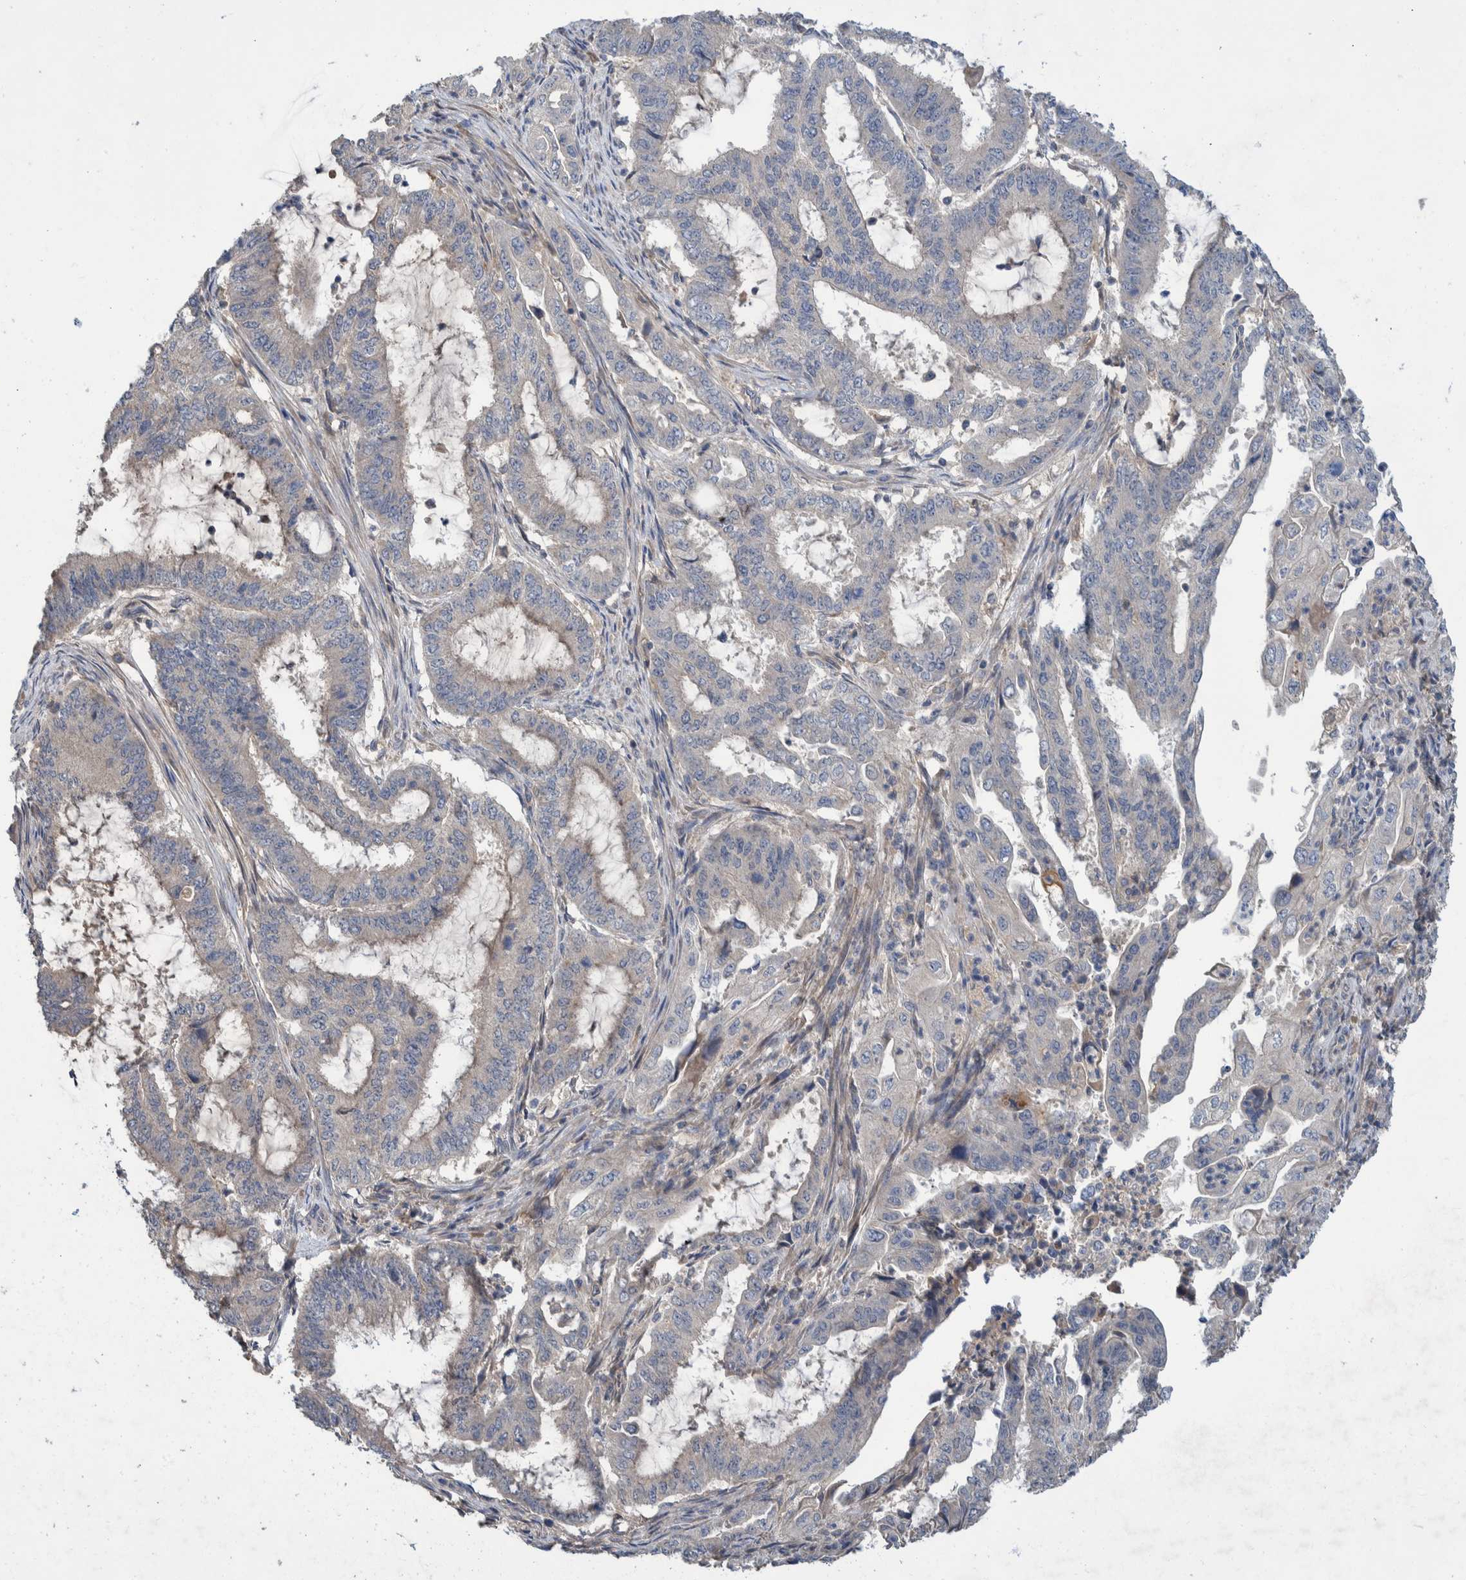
{"staining": {"intensity": "negative", "quantity": "none", "location": "none"}, "tissue": "endometrial cancer", "cell_type": "Tumor cells", "image_type": "cancer", "snomed": [{"axis": "morphology", "description": "Adenocarcinoma, NOS"}, {"axis": "topography", "description": "Endometrium"}], "caption": "This is an immunohistochemistry (IHC) micrograph of human endometrial cancer. There is no positivity in tumor cells.", "gene": "PLPBP", "patient": {"sex": "female", "age": 51}}